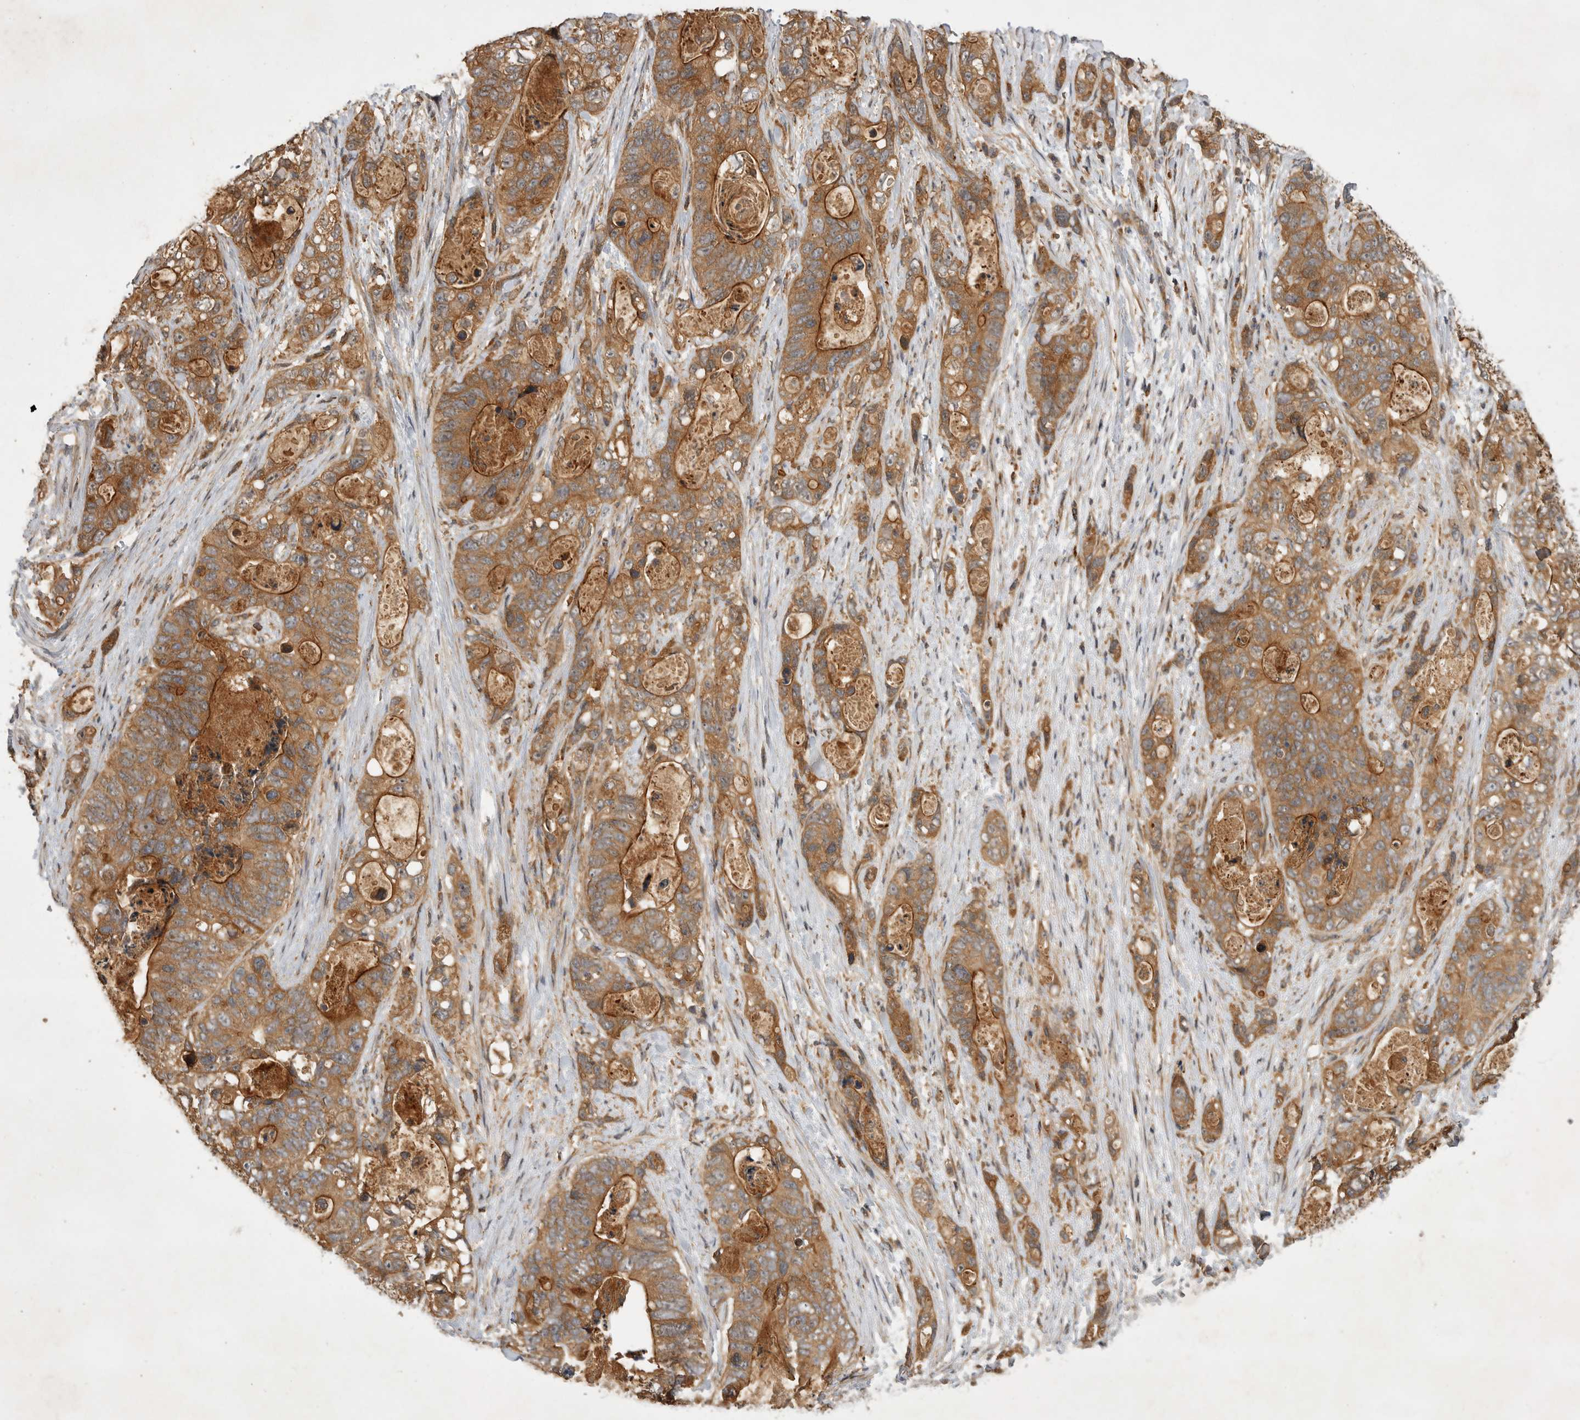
{"staining": {"intensity": "moderate", "quantity": ">75%", "location": "cytoplasmic/membranous"}, "tissue": "stomach cancer", "cell_type": "Tumor cells", "image_type": "cancer", "snomed": [{"axis": "morphology", "description": "Normal tissue, NOS"}, {"axis": "morphology", "description": "Adenocarcinoma, NOS"}, {"axis": "topography", "description": "Stomach"}], "caption": "A high-resolution micrograph shows IHC staining of adenocarcinoma (stomach), which demonstrates moderate cytoplasmic/membranous expression in about >75% of tumor cells.", "gene": "ZNF232", "patient": {"sex": "female", "age": 89}}